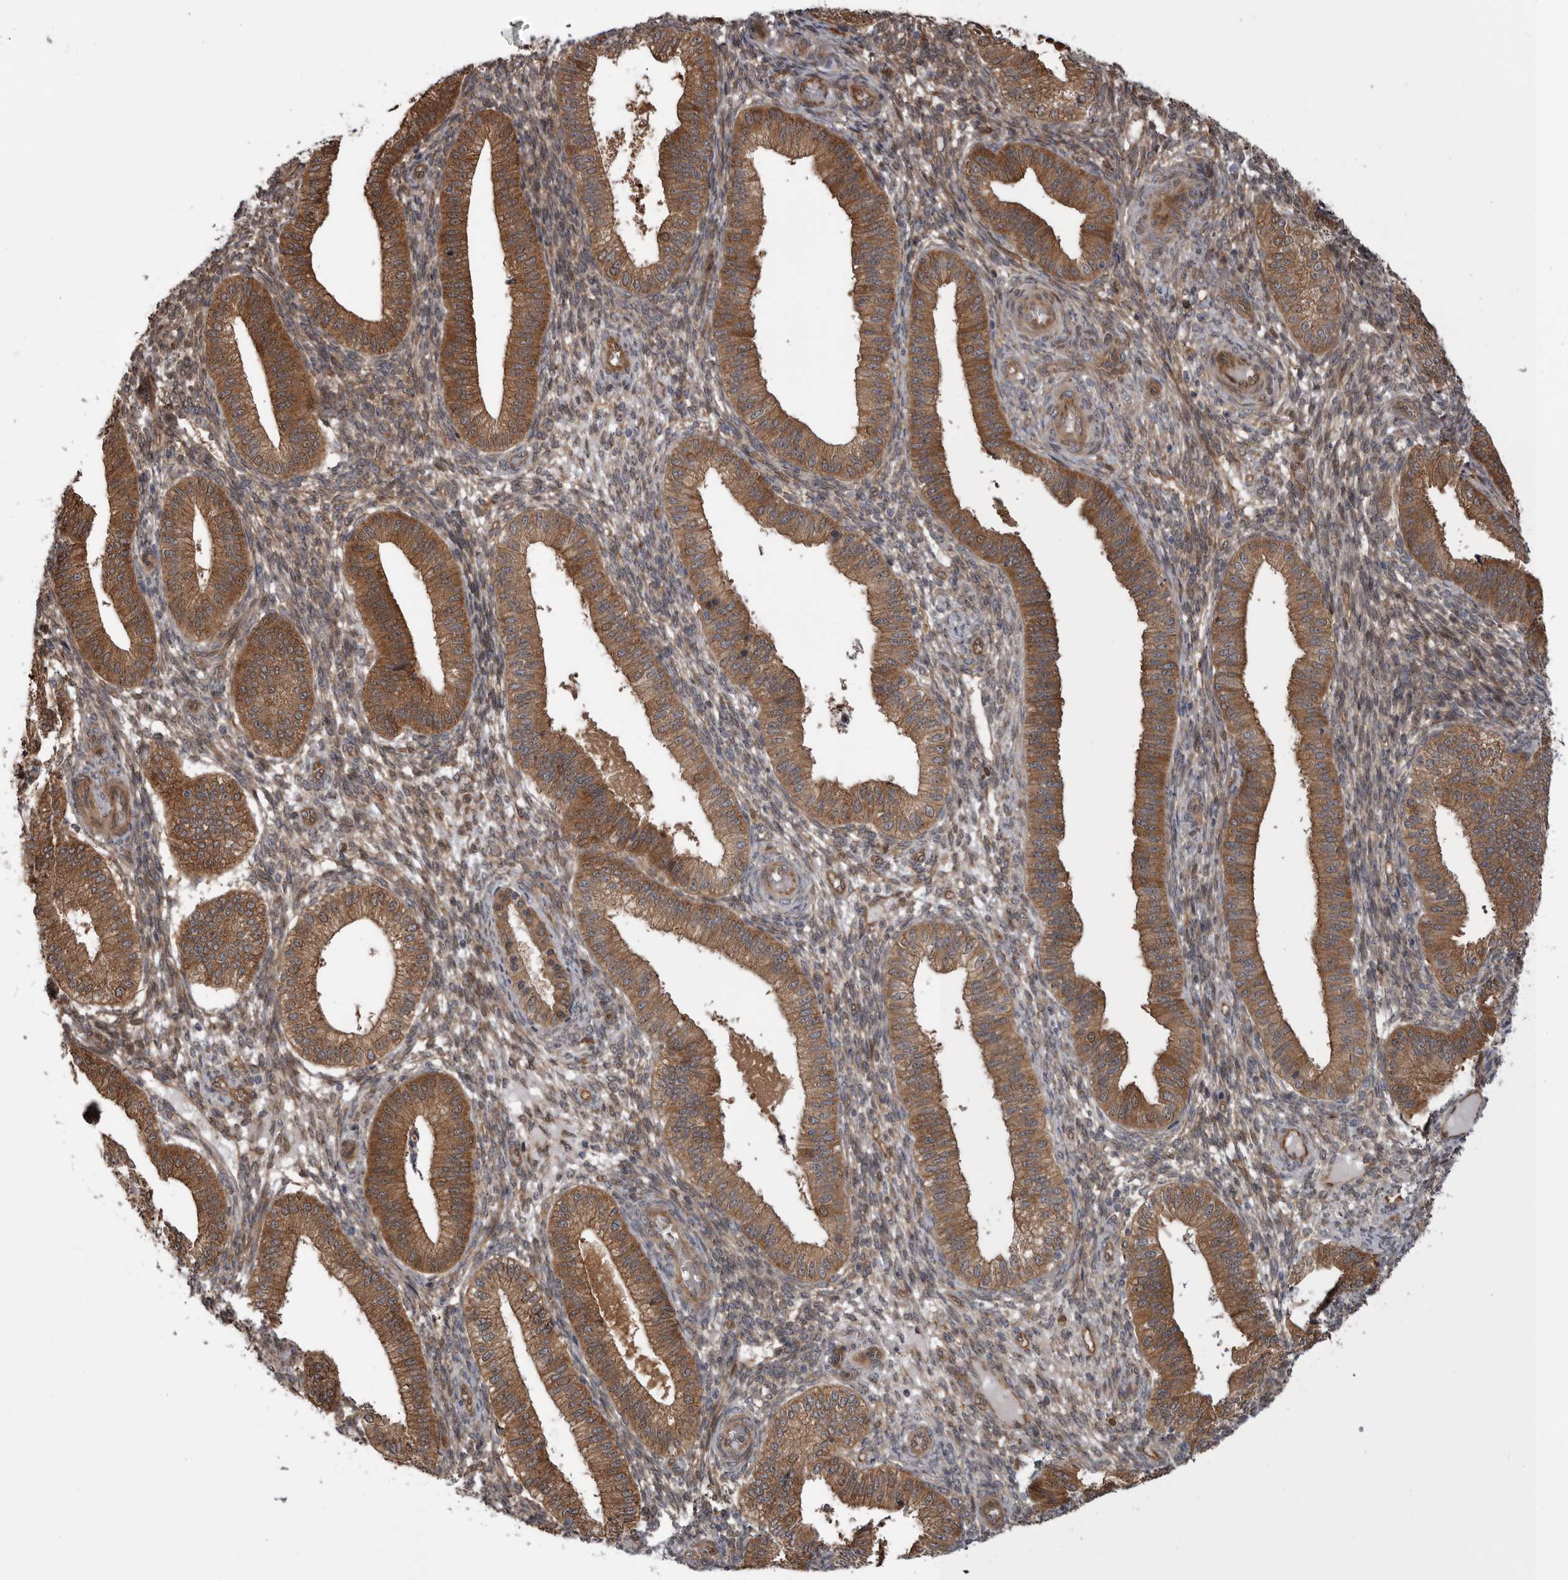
{"staining": {"intensity": "weak", "quantity": "25%-75%", "location": "cytoplasmic/membranous"}, "tissue": "endometrium", "cell_type": "Cells in endometrial stroma", "image_type": "normal", "snomed": [{"axis": "morphology", "description": "Normal tissue, NOS"}, {"axis": "topography", "description": "Endometrium"}], "caption": "Human endometrium stained with a brown dye displays weak cytoplasmic/membranous positive positivity in approximately 25%-75% of cells in endometrial stroma.", "gene": "RAB3GAP2", "patient": {"sex": "female", "age": 39}}